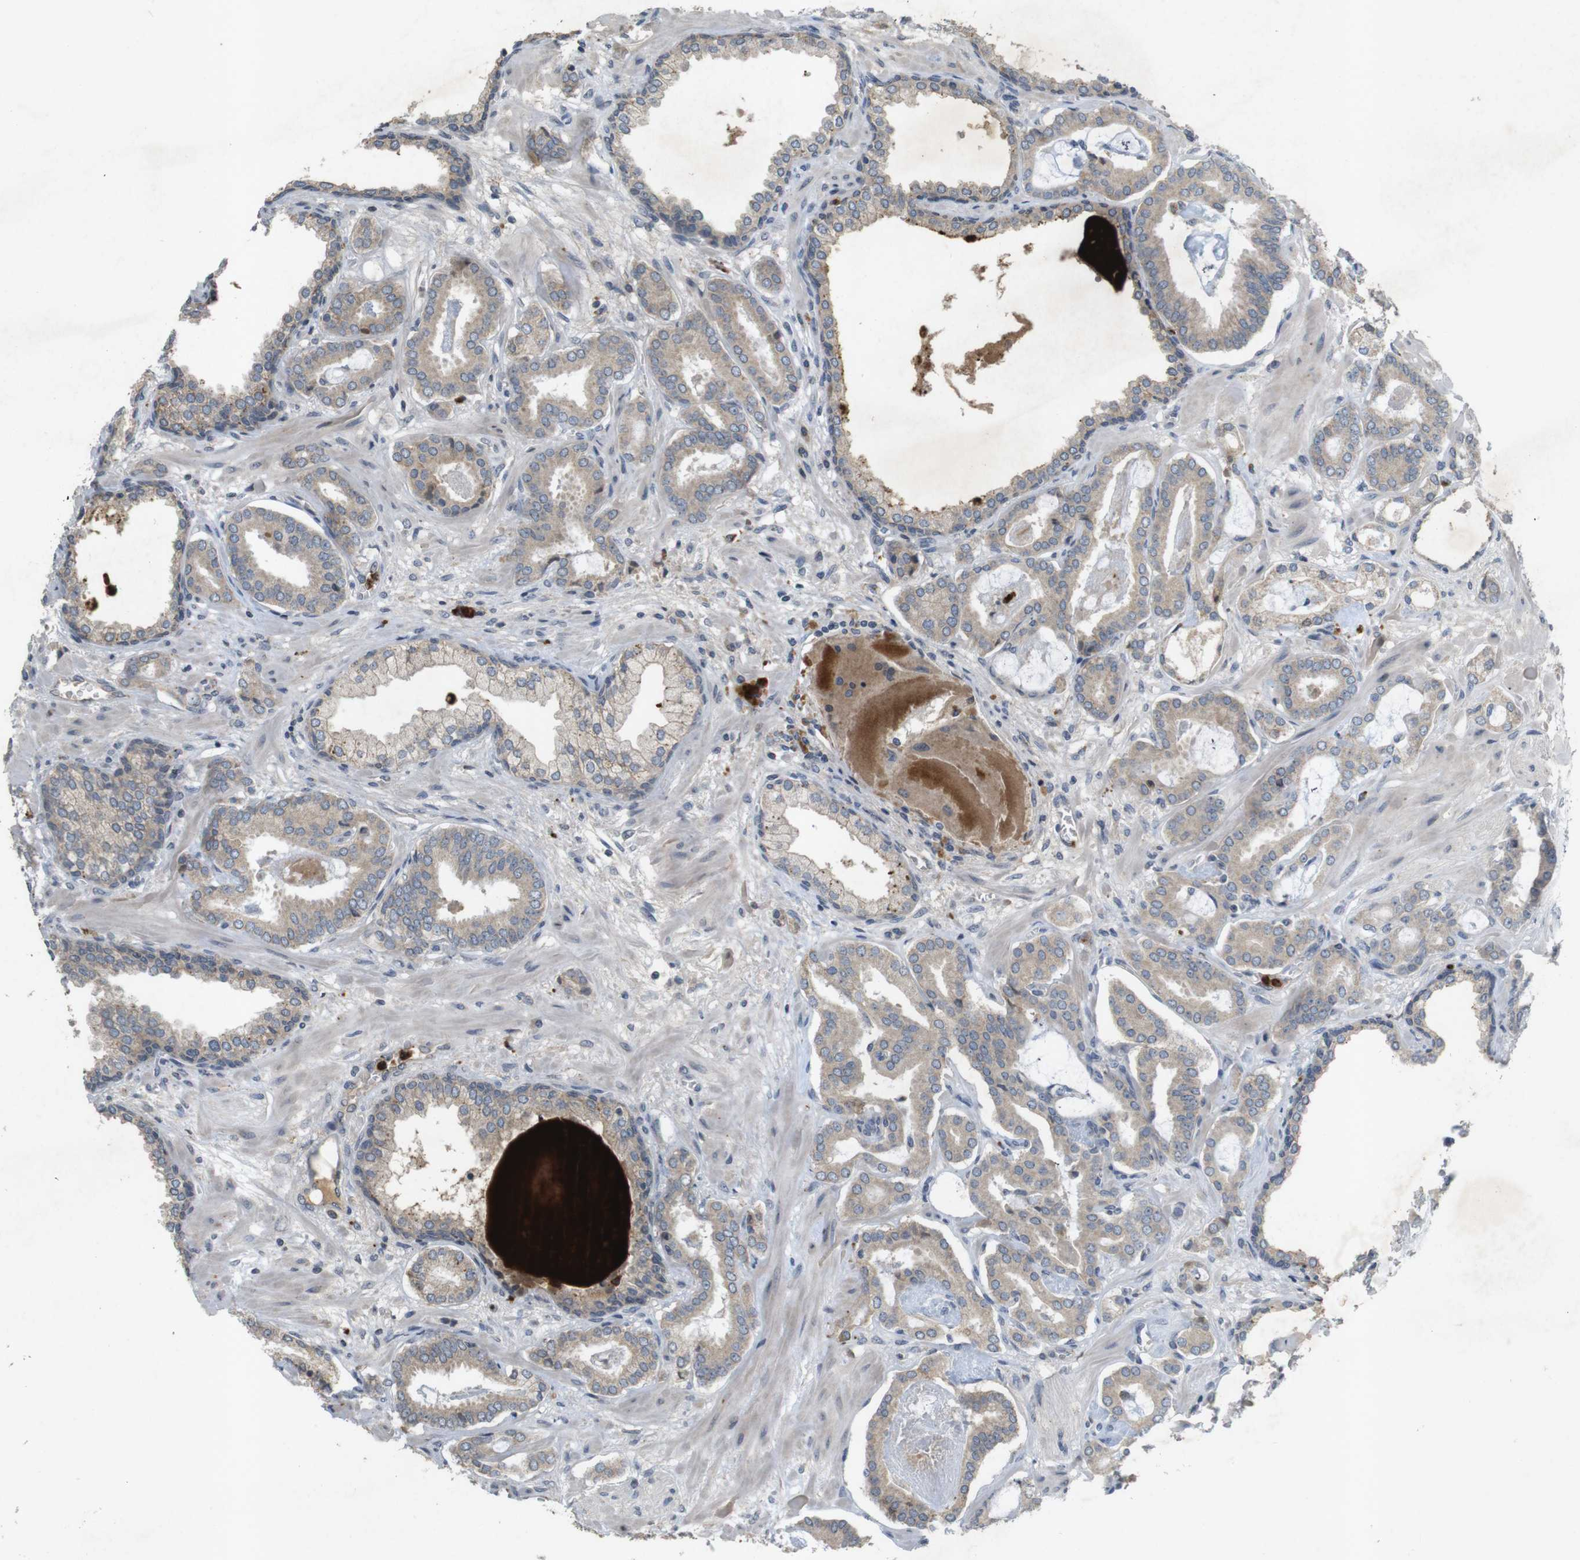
{"staining": {"intensity": "weak", "quantity": ">75%", "location": "cytoplasmic/membranous"}, "tissue": "prostate cancer", "cell_type": "Tumor cells", "image_type": "cancer", "snomed": [{"axis": "morphology", "description": "Adenocarcinoma, Low grade"}, {"axis": "topography", "description": "Prostate"}], "caption": "Low-grade adenocarcinoma (prostate) stained with a protein marker exhibits weak staining in tumor cells.", "gene": "TSPAN14", "patient": {"sex": "male", "age": 53}}